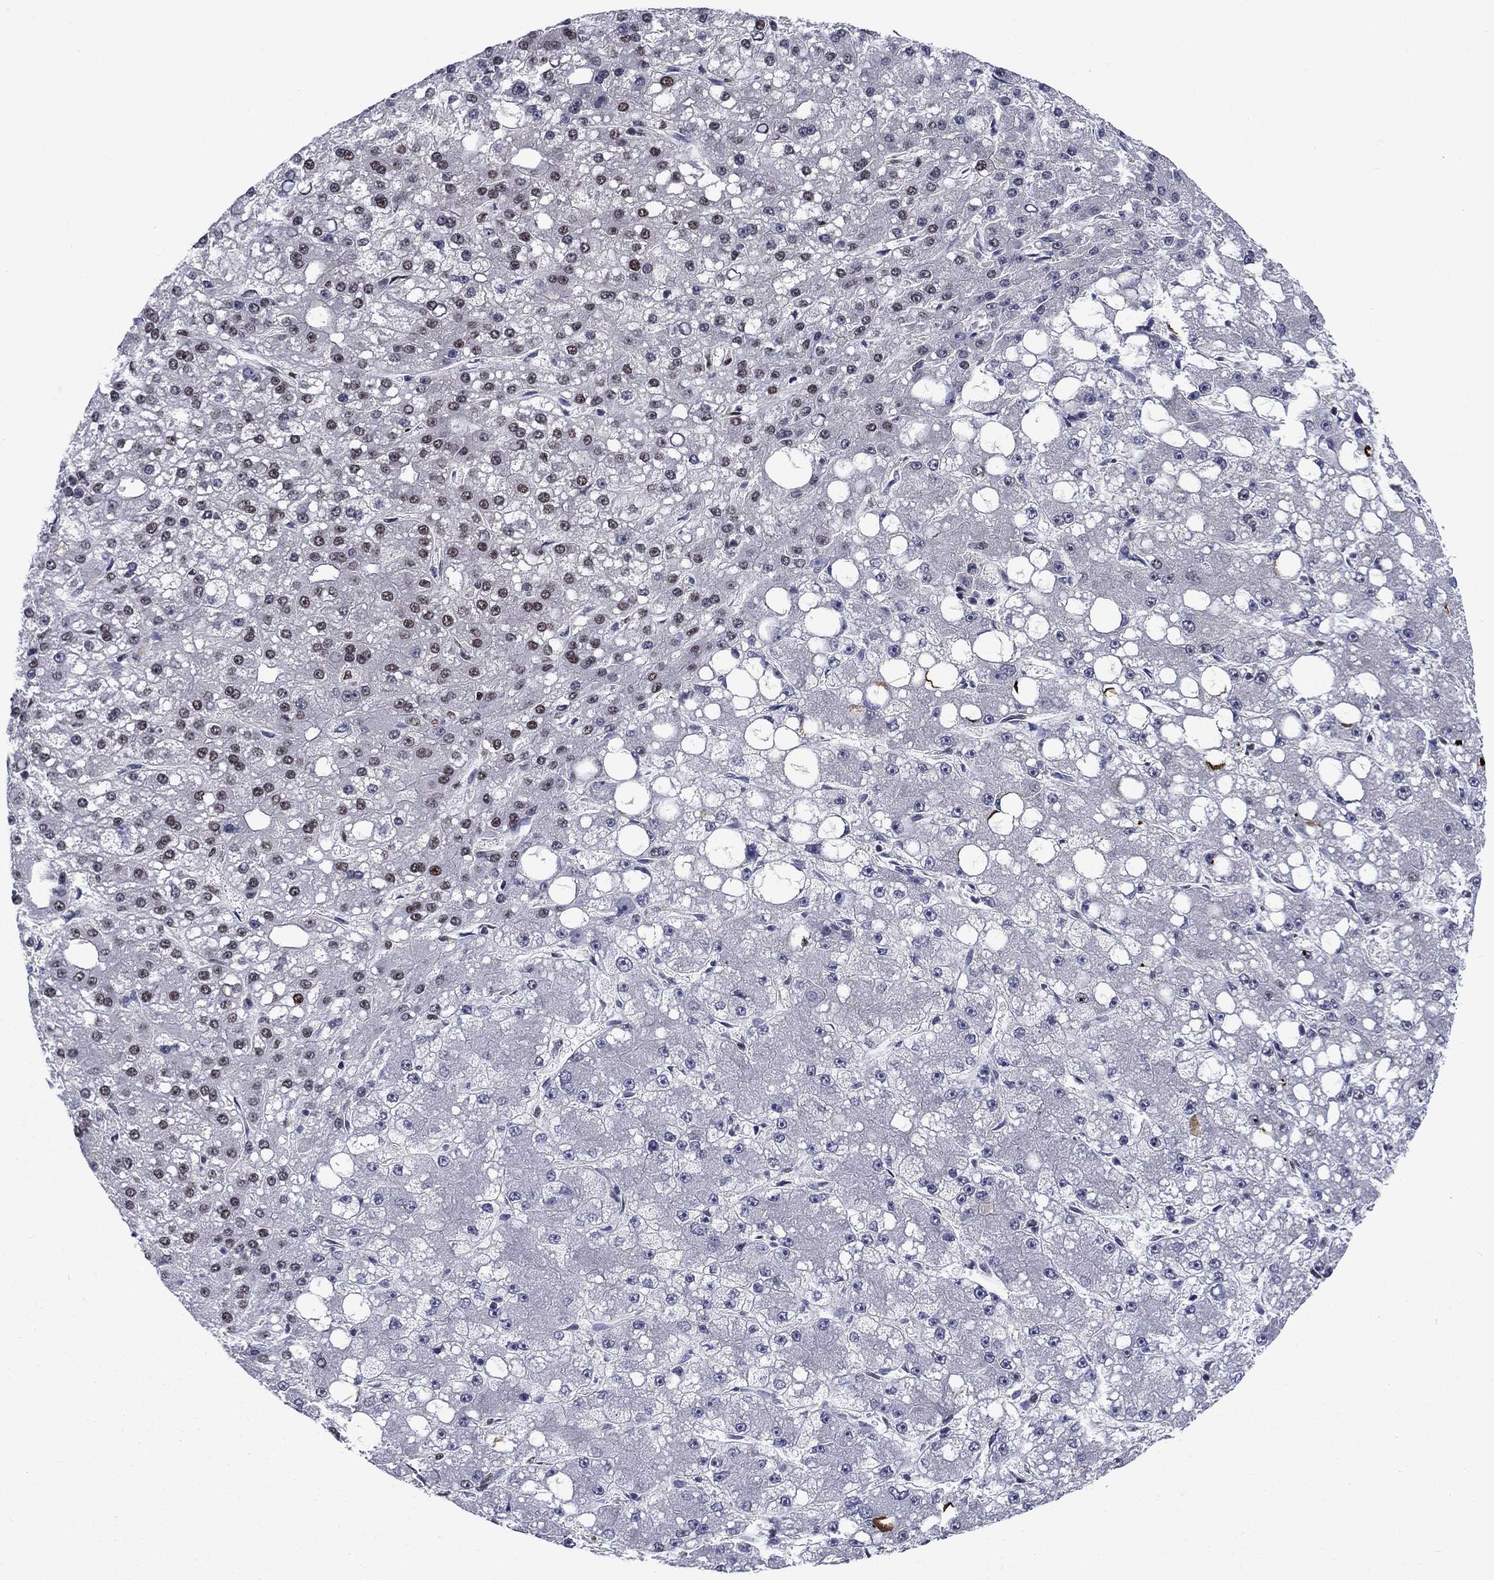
{"staining": {"intensity": "moderate", "quantity": "<25%", "location": "nuclear"}, "tissue": "liver cancer", "cell_type": "Tumor cells", "image_type": "cancer", "snomed": [{"axis": "morphology", "description": "Carcinoma, Hepatocellular, NOS"}, {"axis": "topography", "description": "Liver"}], "caption": "Immunohistochemistry histopathology image of neoplastic tissue: human liver hepatocellular carcinoma stained using immunohistochemistry (IHC) exhibits low levels of moderate protein expression localized specifically in the nuclear of tumor cells, appearing as a nuclear brown color.", "gene": "RPRD1B", "patient": {"sex": "male", "age": 67}}